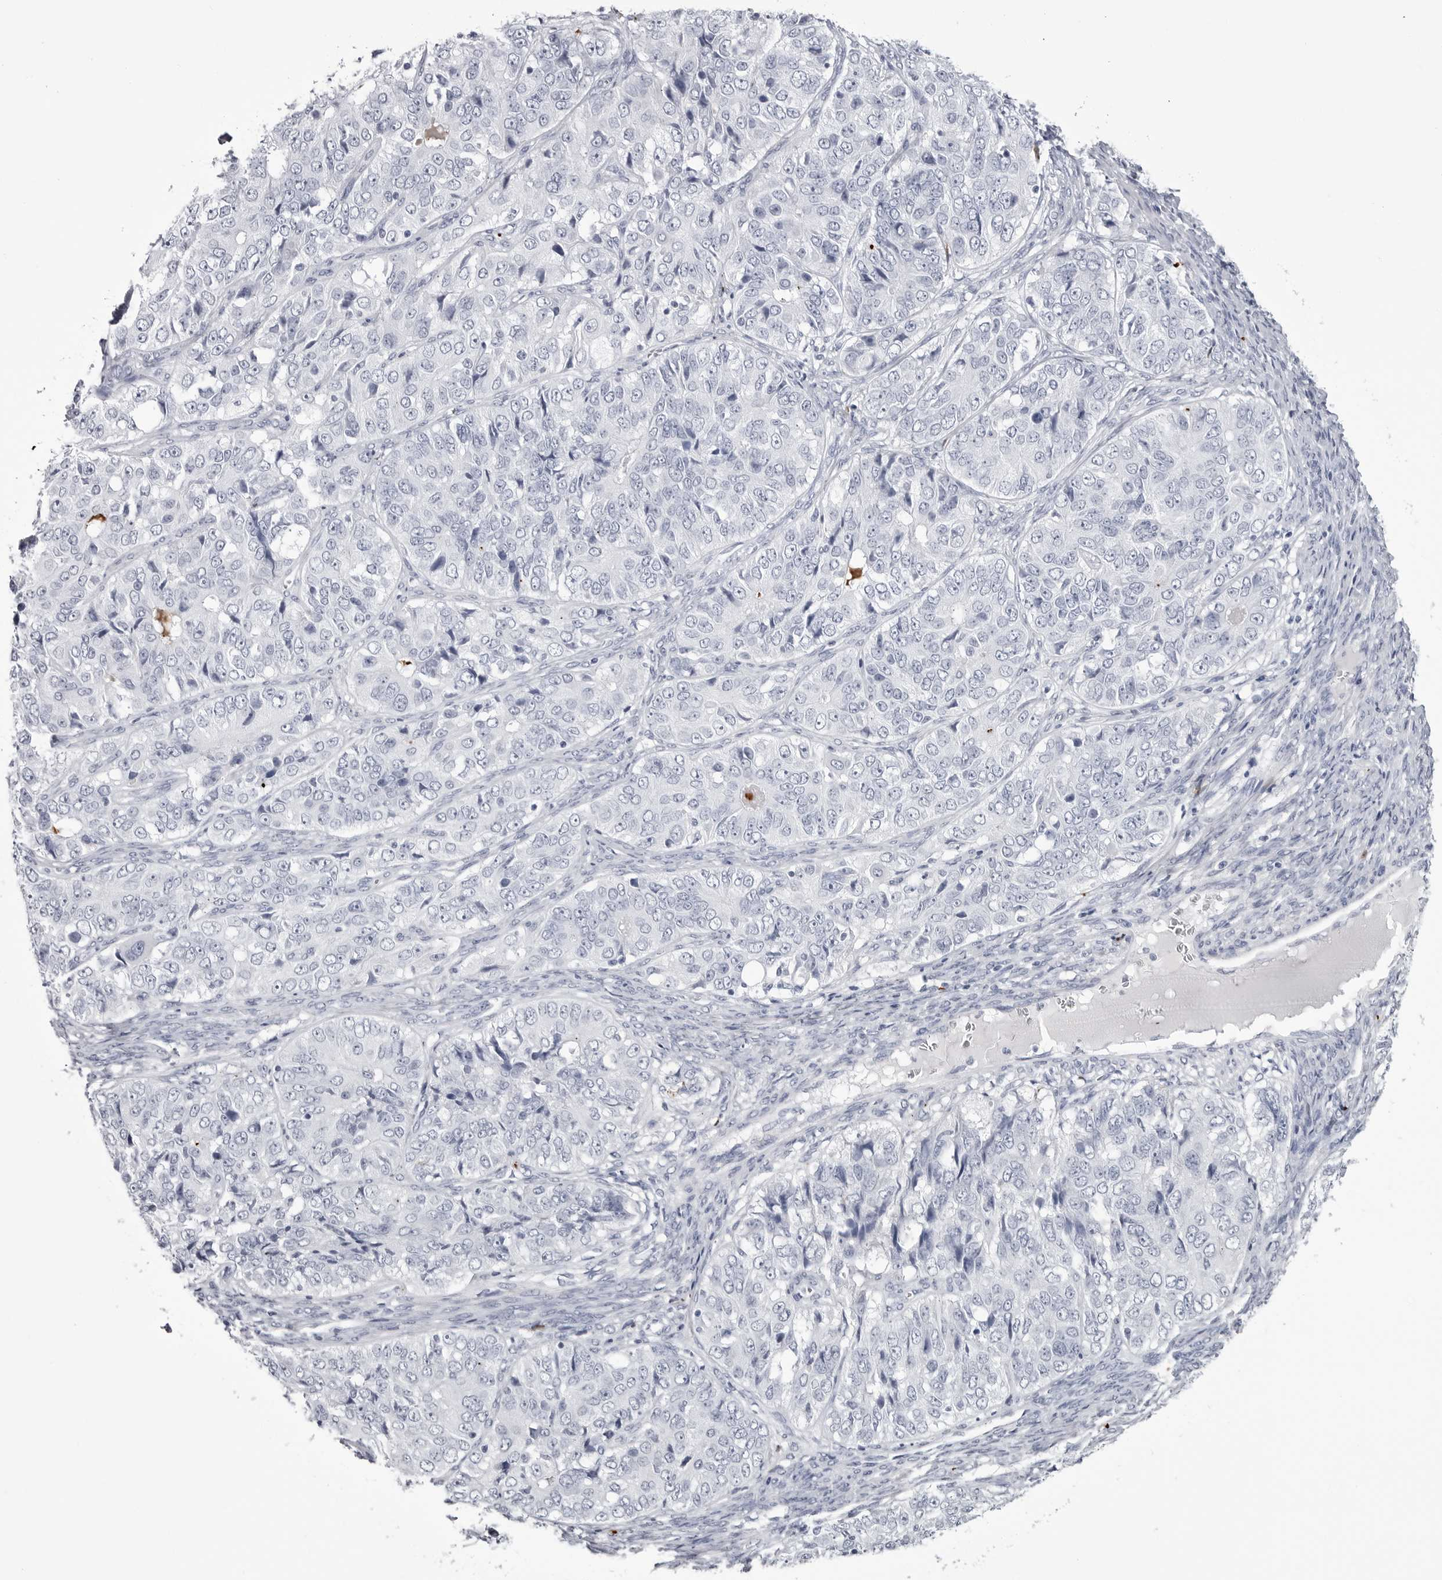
{"staining": {"intensity": "negative", "quantity": "none", "location": "none"}, "tissue": "ovarian cancer", "cell_type": "Tumor cells", "image_type": "cancer", "snomed": [{"axis": "morphology", "description": "Carcinoma, endometroid"}, {"axis": "topography", "description": "Ovary"}], "caption": "IHC of ovarian cancer (endometroid carcinoma) exhibits no positivity in tumor cells.", "gene": "COL26A1", "patient": {"sex": "female", "age": 51}}